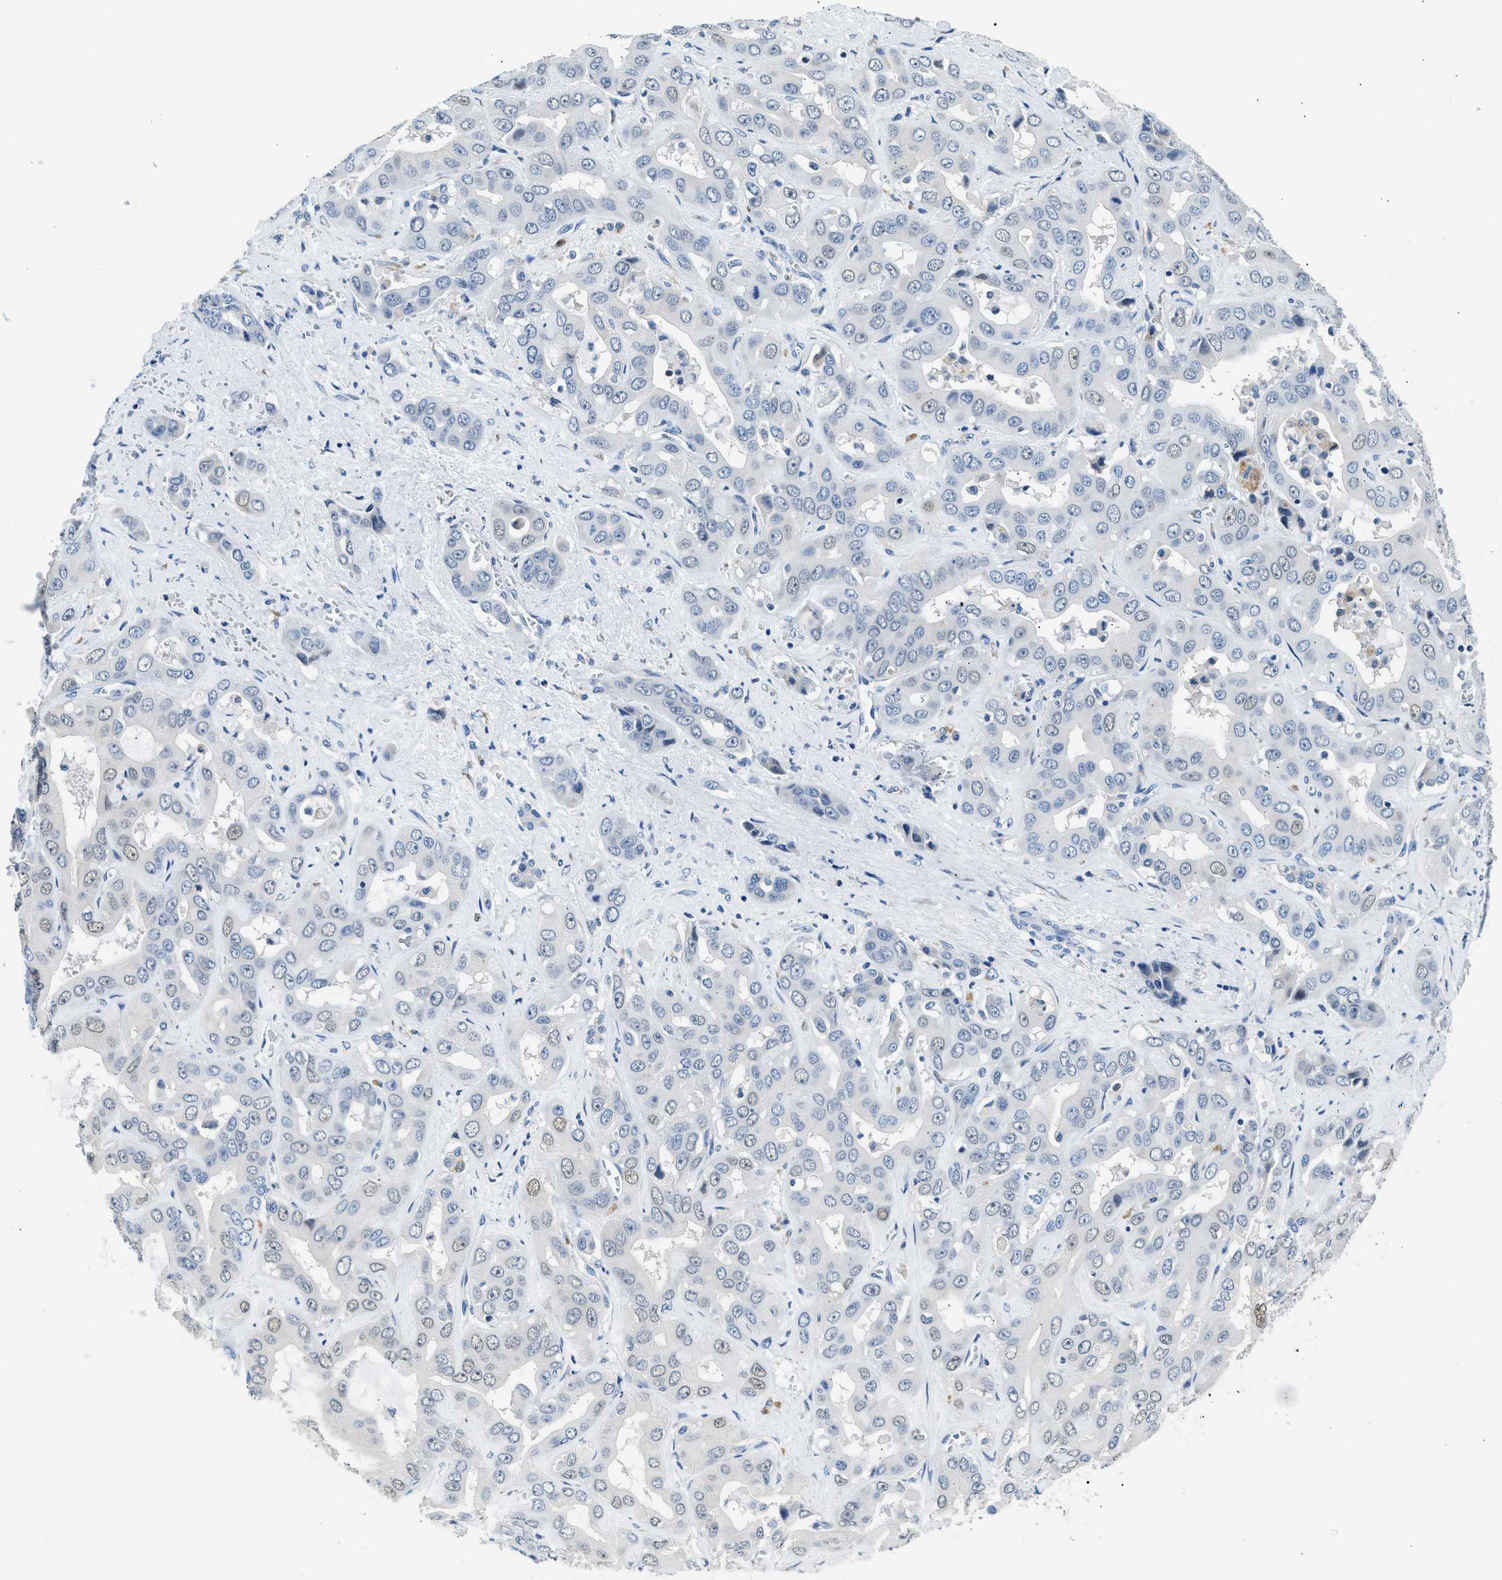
{"staining": {"intensity": "weak", "quantity": "<25%", "location": "nuclear"}, "tissue": "liver cancer", "cell_type": "Tumor cells", "image_type": "cancer", "snomed": [{"axis": "morphology", "description": "Cholangiocarcinoma"}, {"axis": "topography", "description": "Liver"}], "caption": "This is a histopathology image of IHC staining of liver cancer, which shows no positivity in tumor cells.", "gene": "CLDN18", "patient": {"sex": "female", "age": 52}}